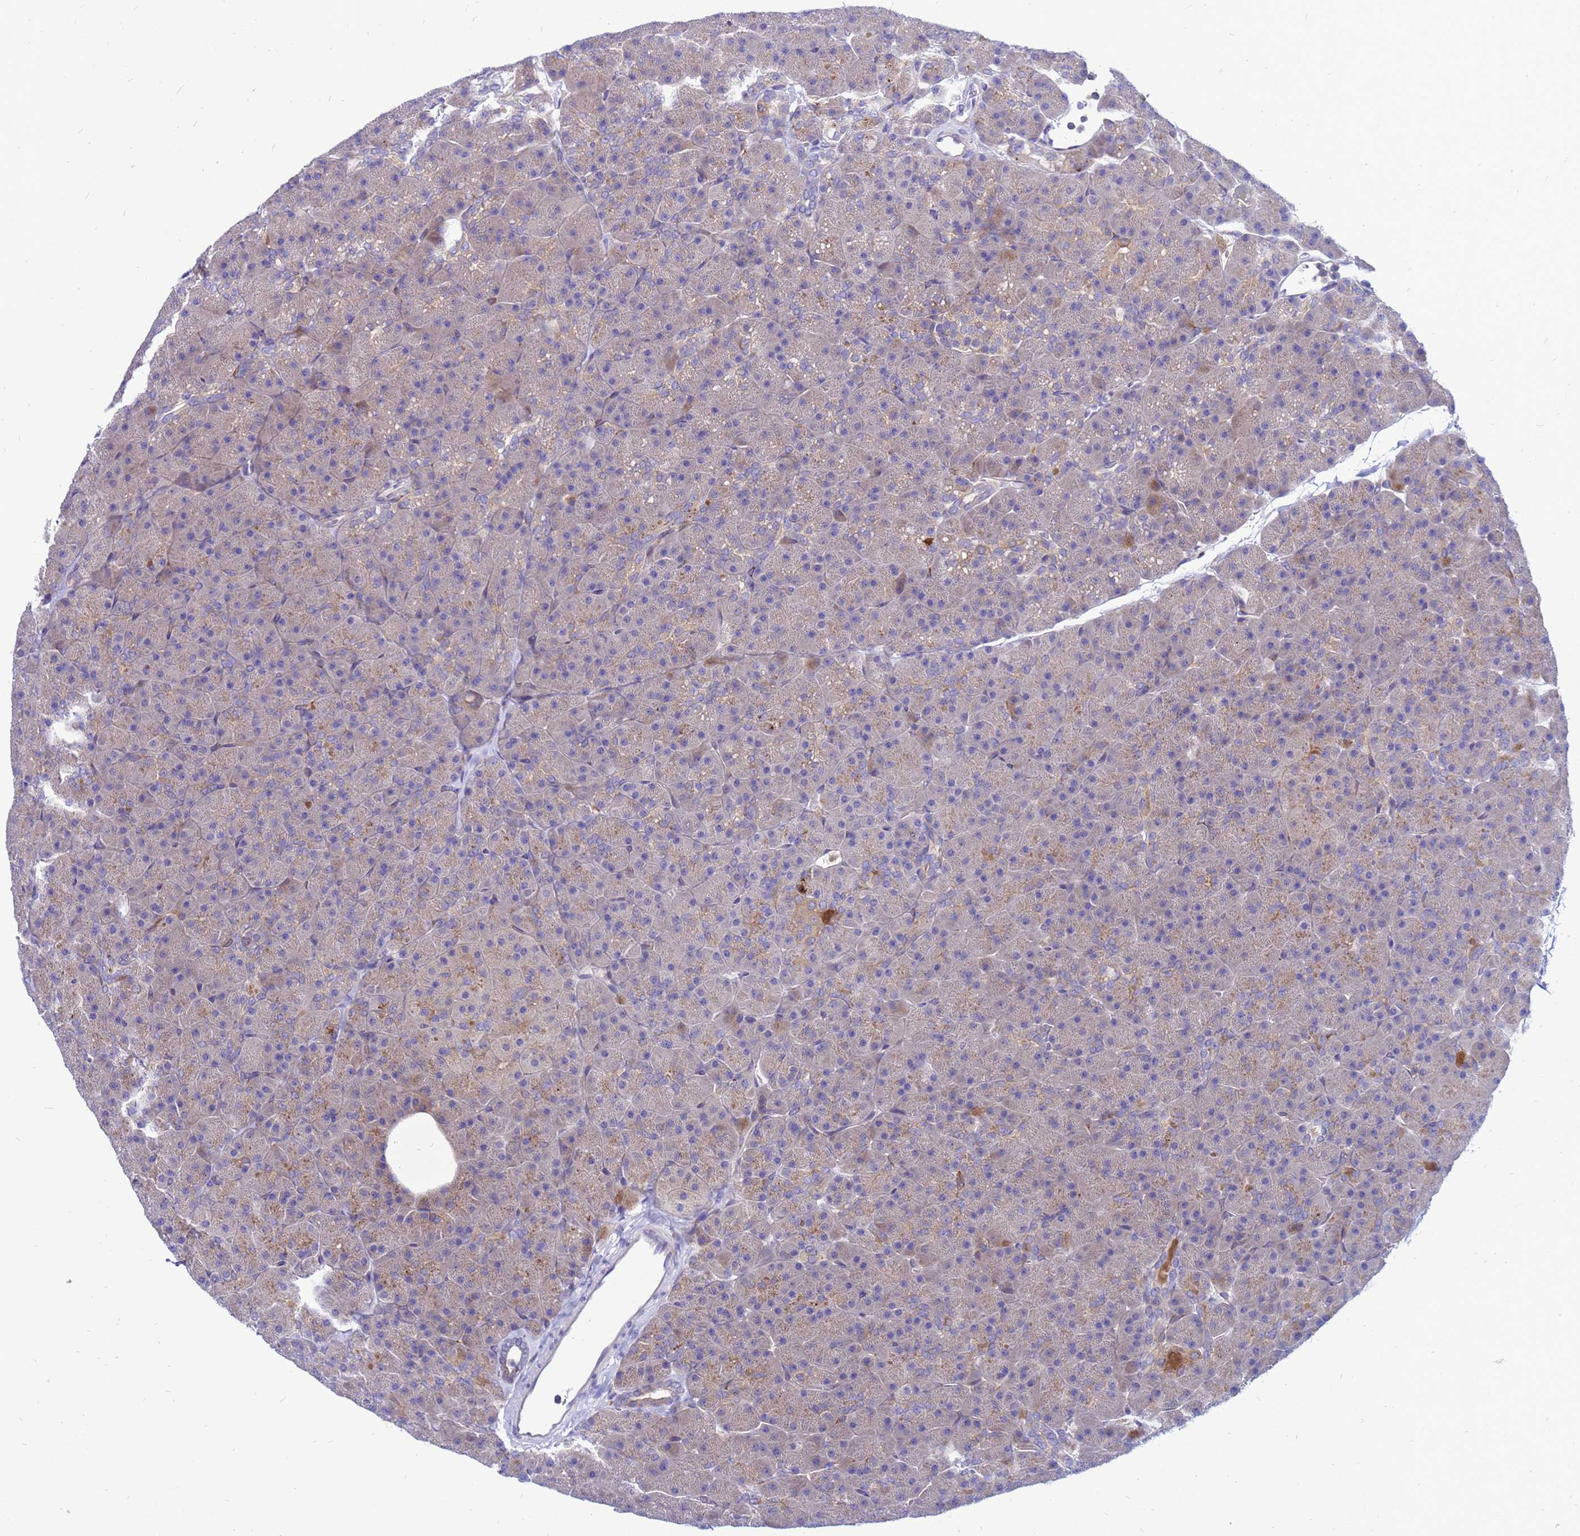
{"staining": {"intensity": "moderate", "quantity": "<25%", "location": "cytoplasmic/membranous"}, "tissue": "pancreas", "cell_type": "Exocrine glandular cells", "image_type": "normal", "snomed": [{"axis": "morphology", "description": "Normal tissue, NOS"}, {"axis": "topography", "description": "Pancreas"}], "caption": "This image shows immunohistochemistry staining of benign human pancreas, with low moderate cytoplasmic/membranous staining in about <25% of exocrine glandular cells.", "gene": "FHIP1A", "patient": {"sex": "male", "age": 36}}